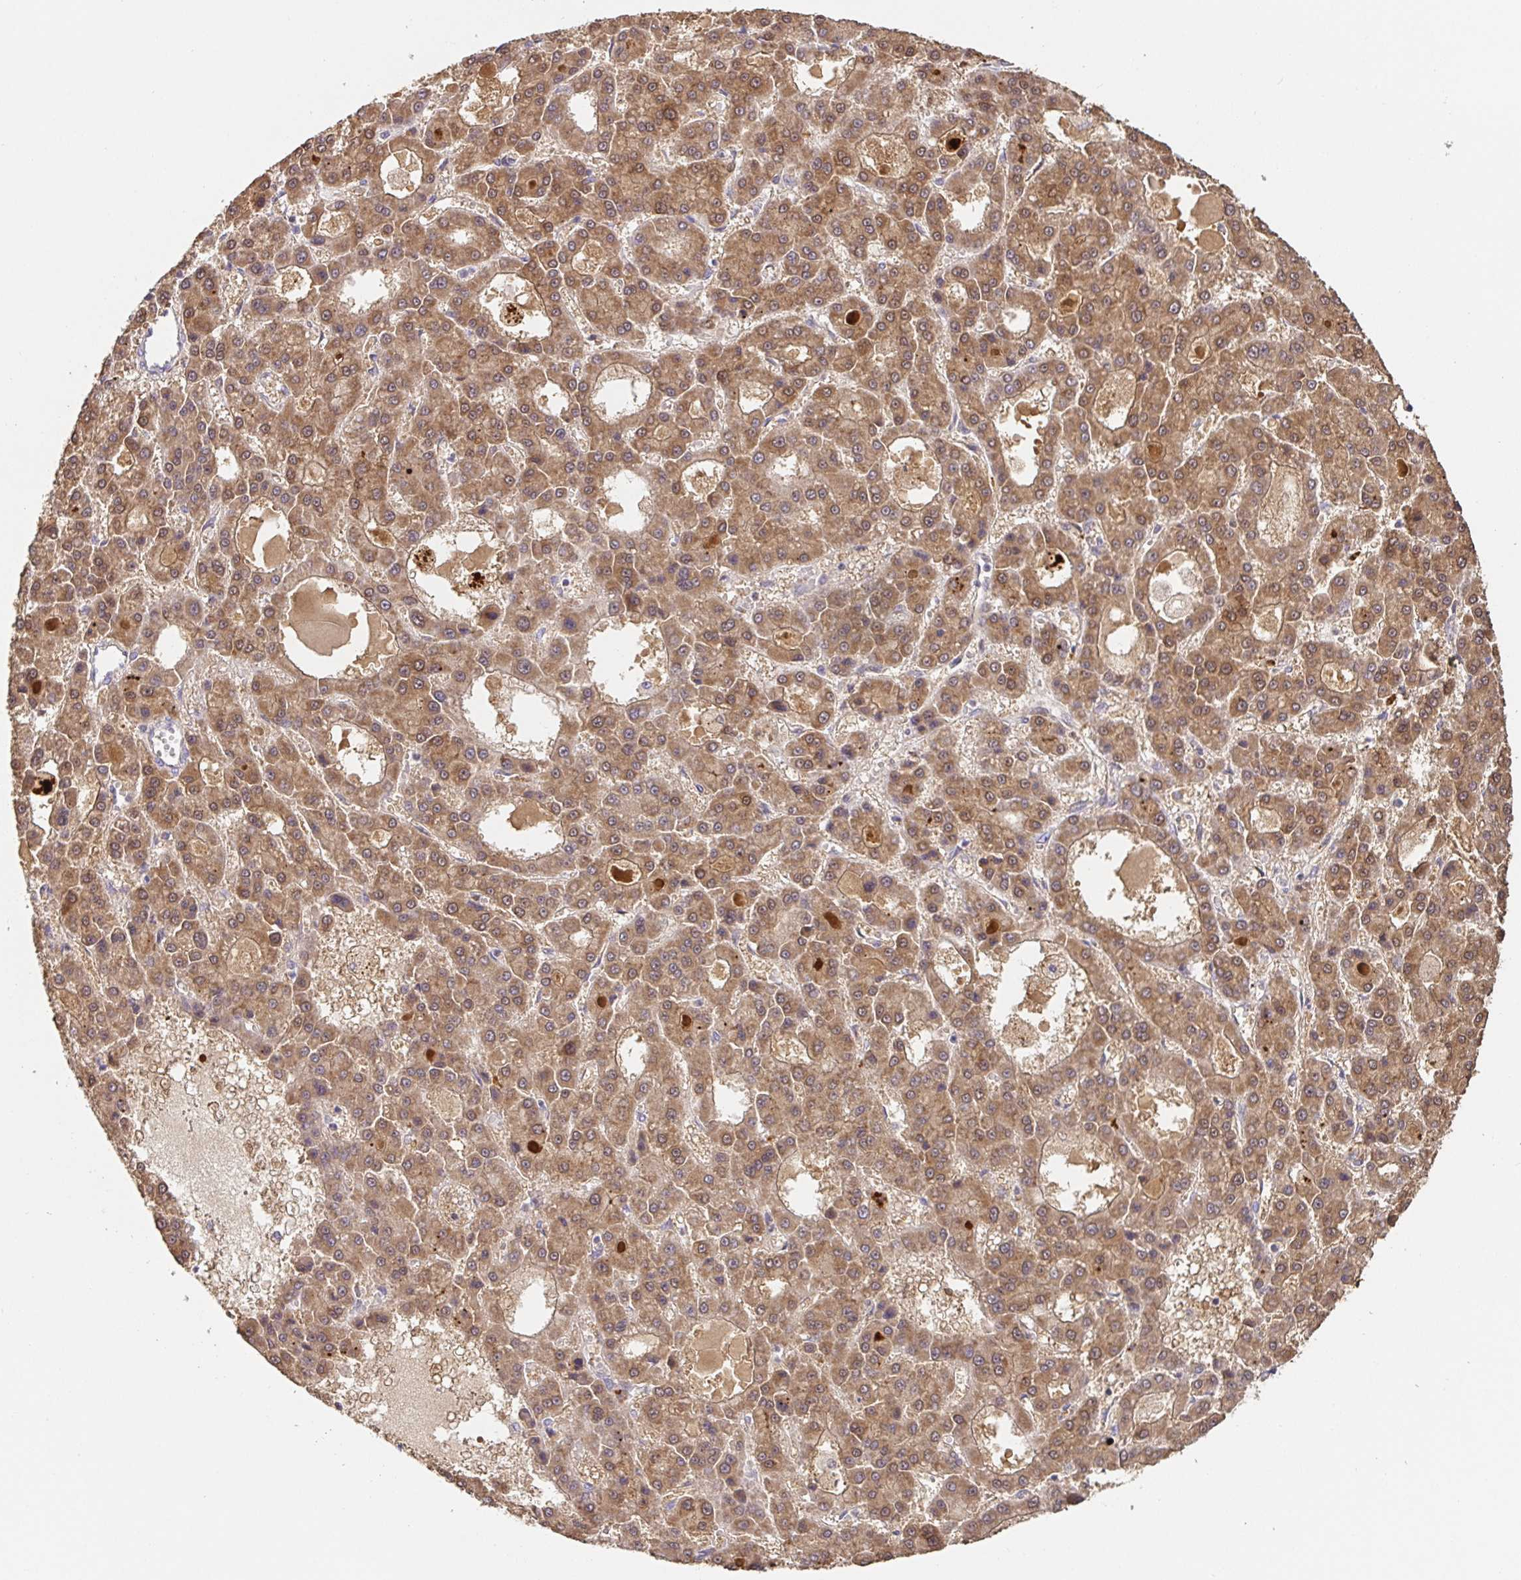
{"staining": {"intensity": "moderate", "quantity": ">75%", "location": "cytoplasmic/membranous"}, "tissue": "liver cancer", "cell_type": "Tumor cells", "image_type": "cancer", "snomed": [{"axis": "morphology", "description": "Carcinoma, Hepatocellular, NOS"}, {"axis": "topography", "description": "Liver"}], "caption": "A medium amount of moderate cytoplasmic/membranous staining is seen in approximately >75% of tumor cells in hepatocellular carcinoma (liver) tissue.", "gene": "HAGH", "patient": {"sex": "male", "age": 70}}